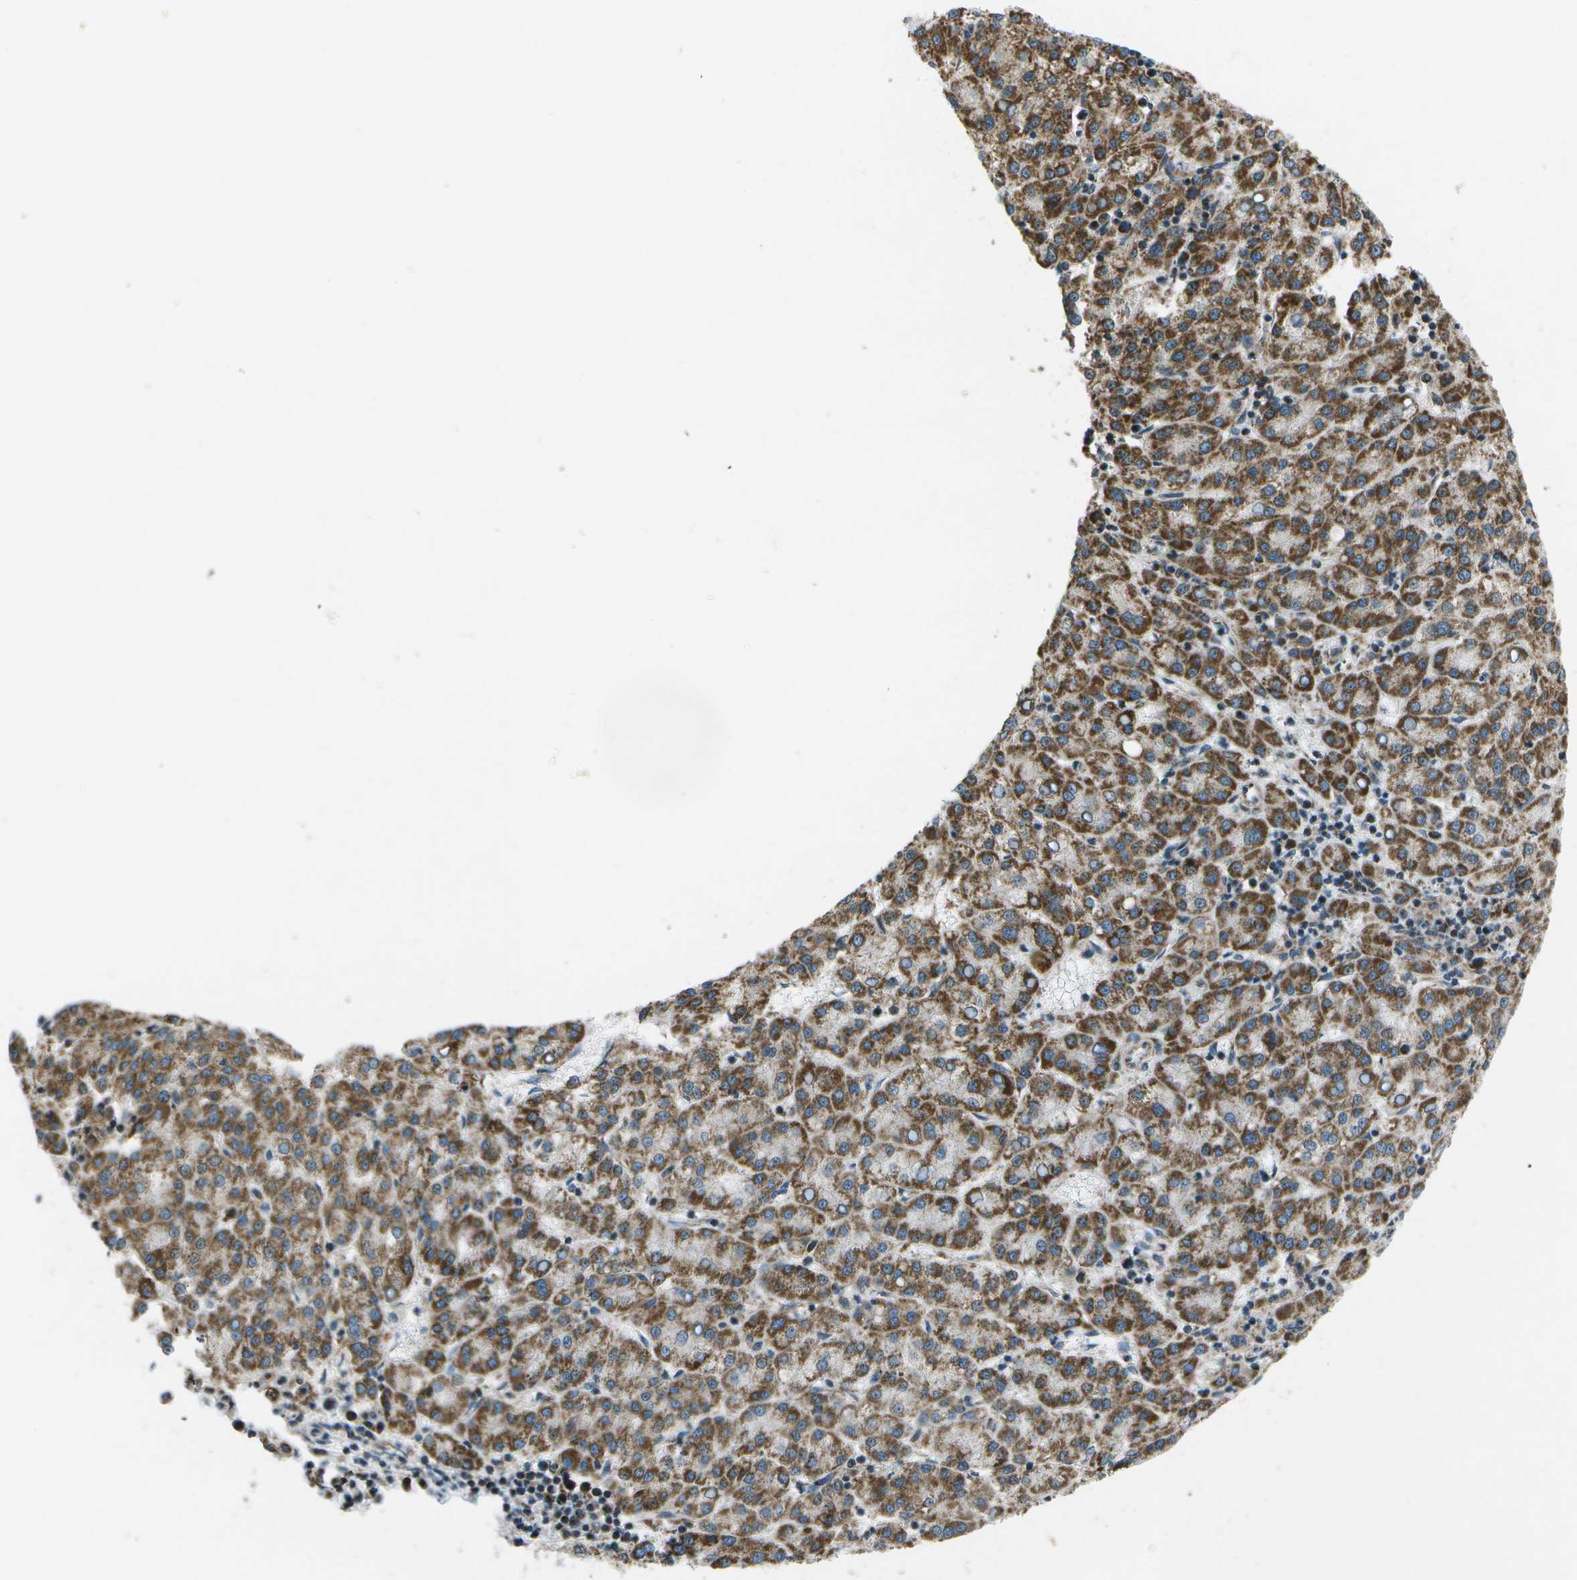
{"staining": {"intensity": "moderate", "quantity": ">75%", "location": "cytoplasmic/membranous"}, "tissue": "liver cancer", "cell_type": "Tumor cells", "image_type": "cancer", "snomed": [{"axis": "morphology", "description": "Carcinoma, Hepatocellular, NOS"}, {"axis": "topography", "description": "Liver"}], "caption": "Liver hepatocellular carcinoma stained with a brown dye displays moderate cytoplasmic/membranous positive staining in about >75% of tumor cells.", "gene": "EIF2AK1", "patient": {"sex": "female", "age": 58}}